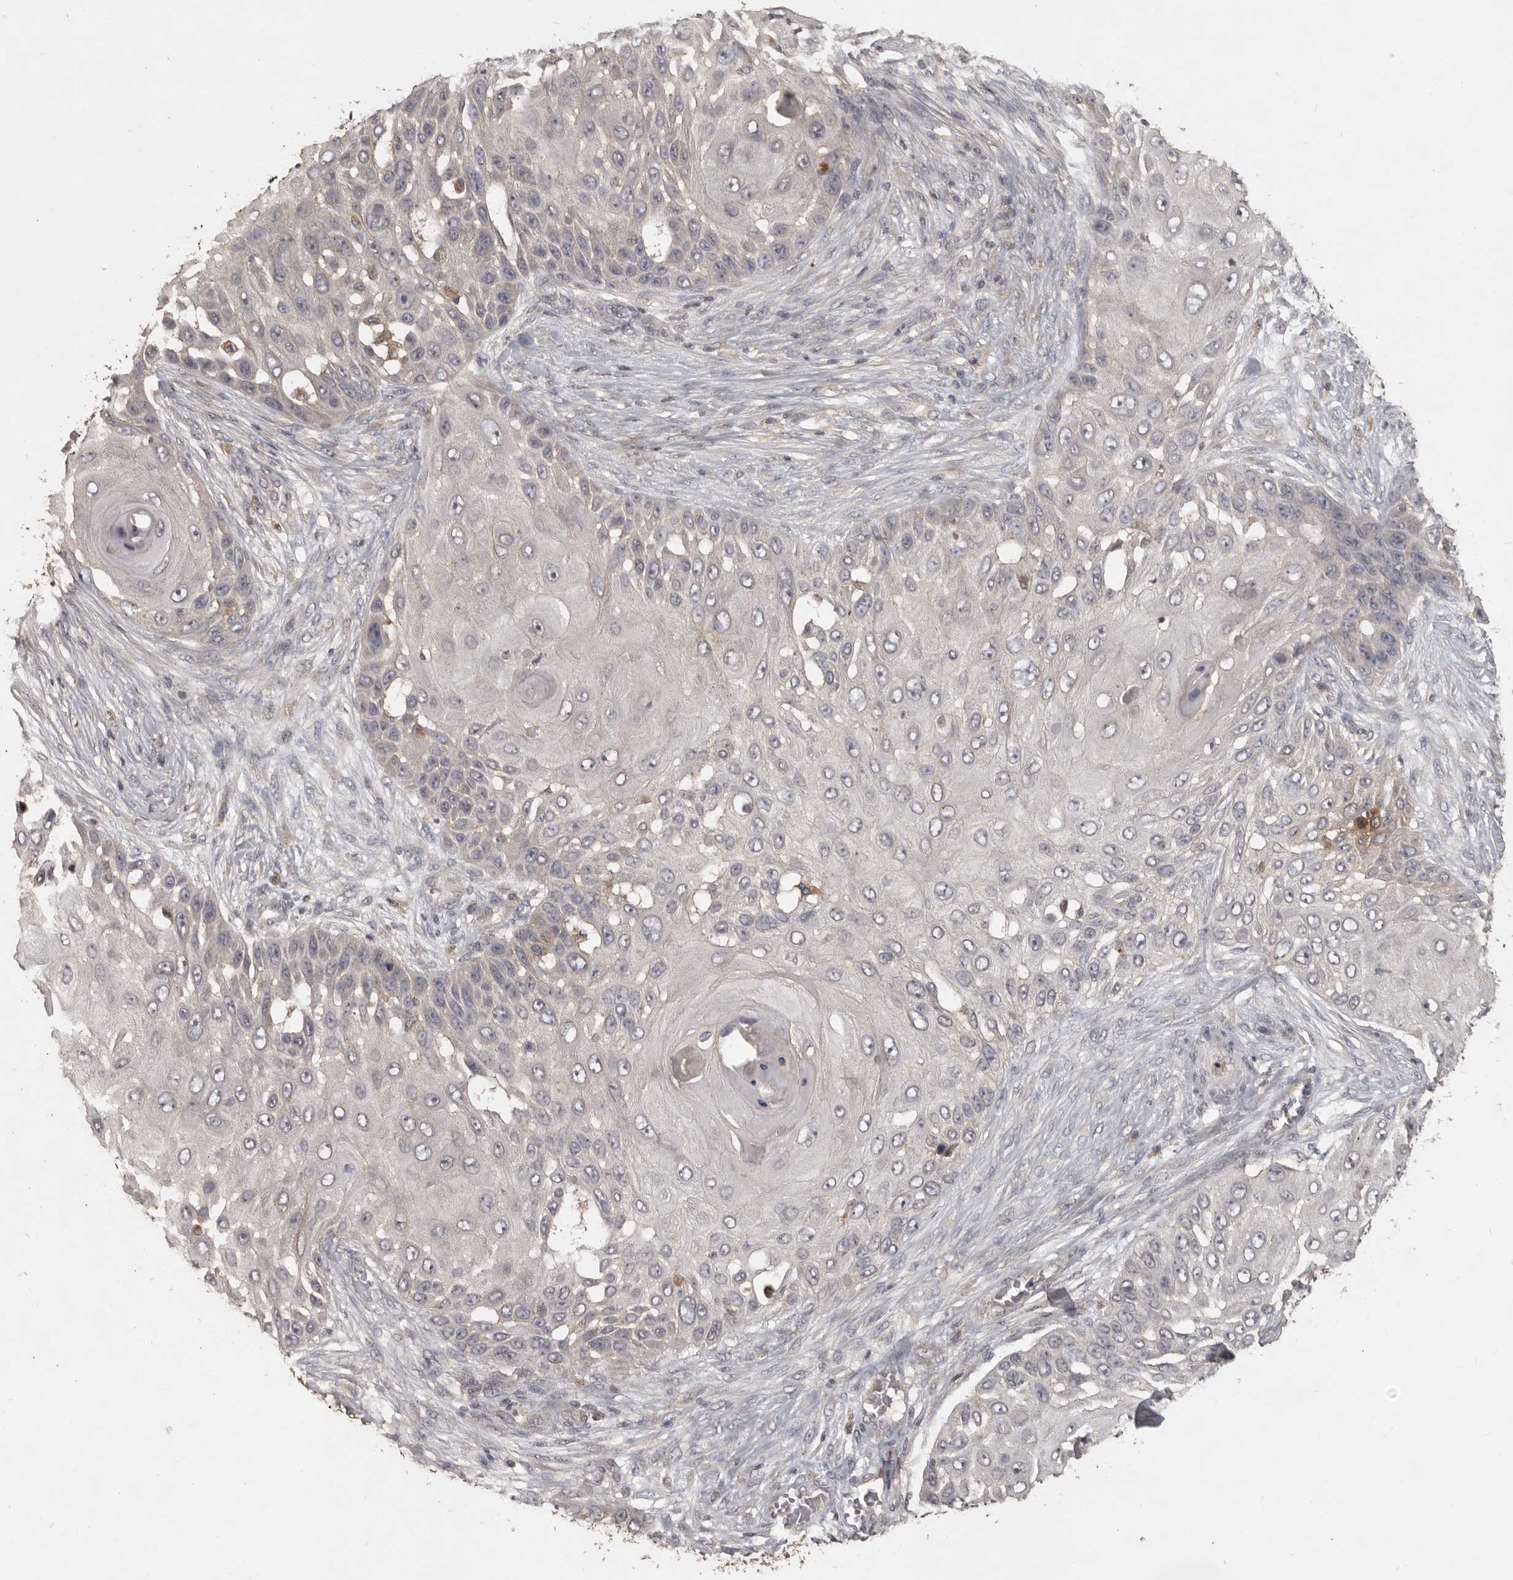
{"staining": {"intensity": "negative", "quantity": "none", "location": "none"}, "tissue": "skin cancer", "cell_type": "Tumor cells", "image_type": "cancer", "snomed": [{"axis": "morphology", "description": "Squamous cell carcinoma, NOS"}, {"axis": "topography", "description": "Skin"}], "caption": "Immunohistochemical staining of human skin squamous cell carcinoma reveals no significant staining in tumor cells.", "gene": "ADAMTS4", "patient": {"sex": "female", "age": 44}}